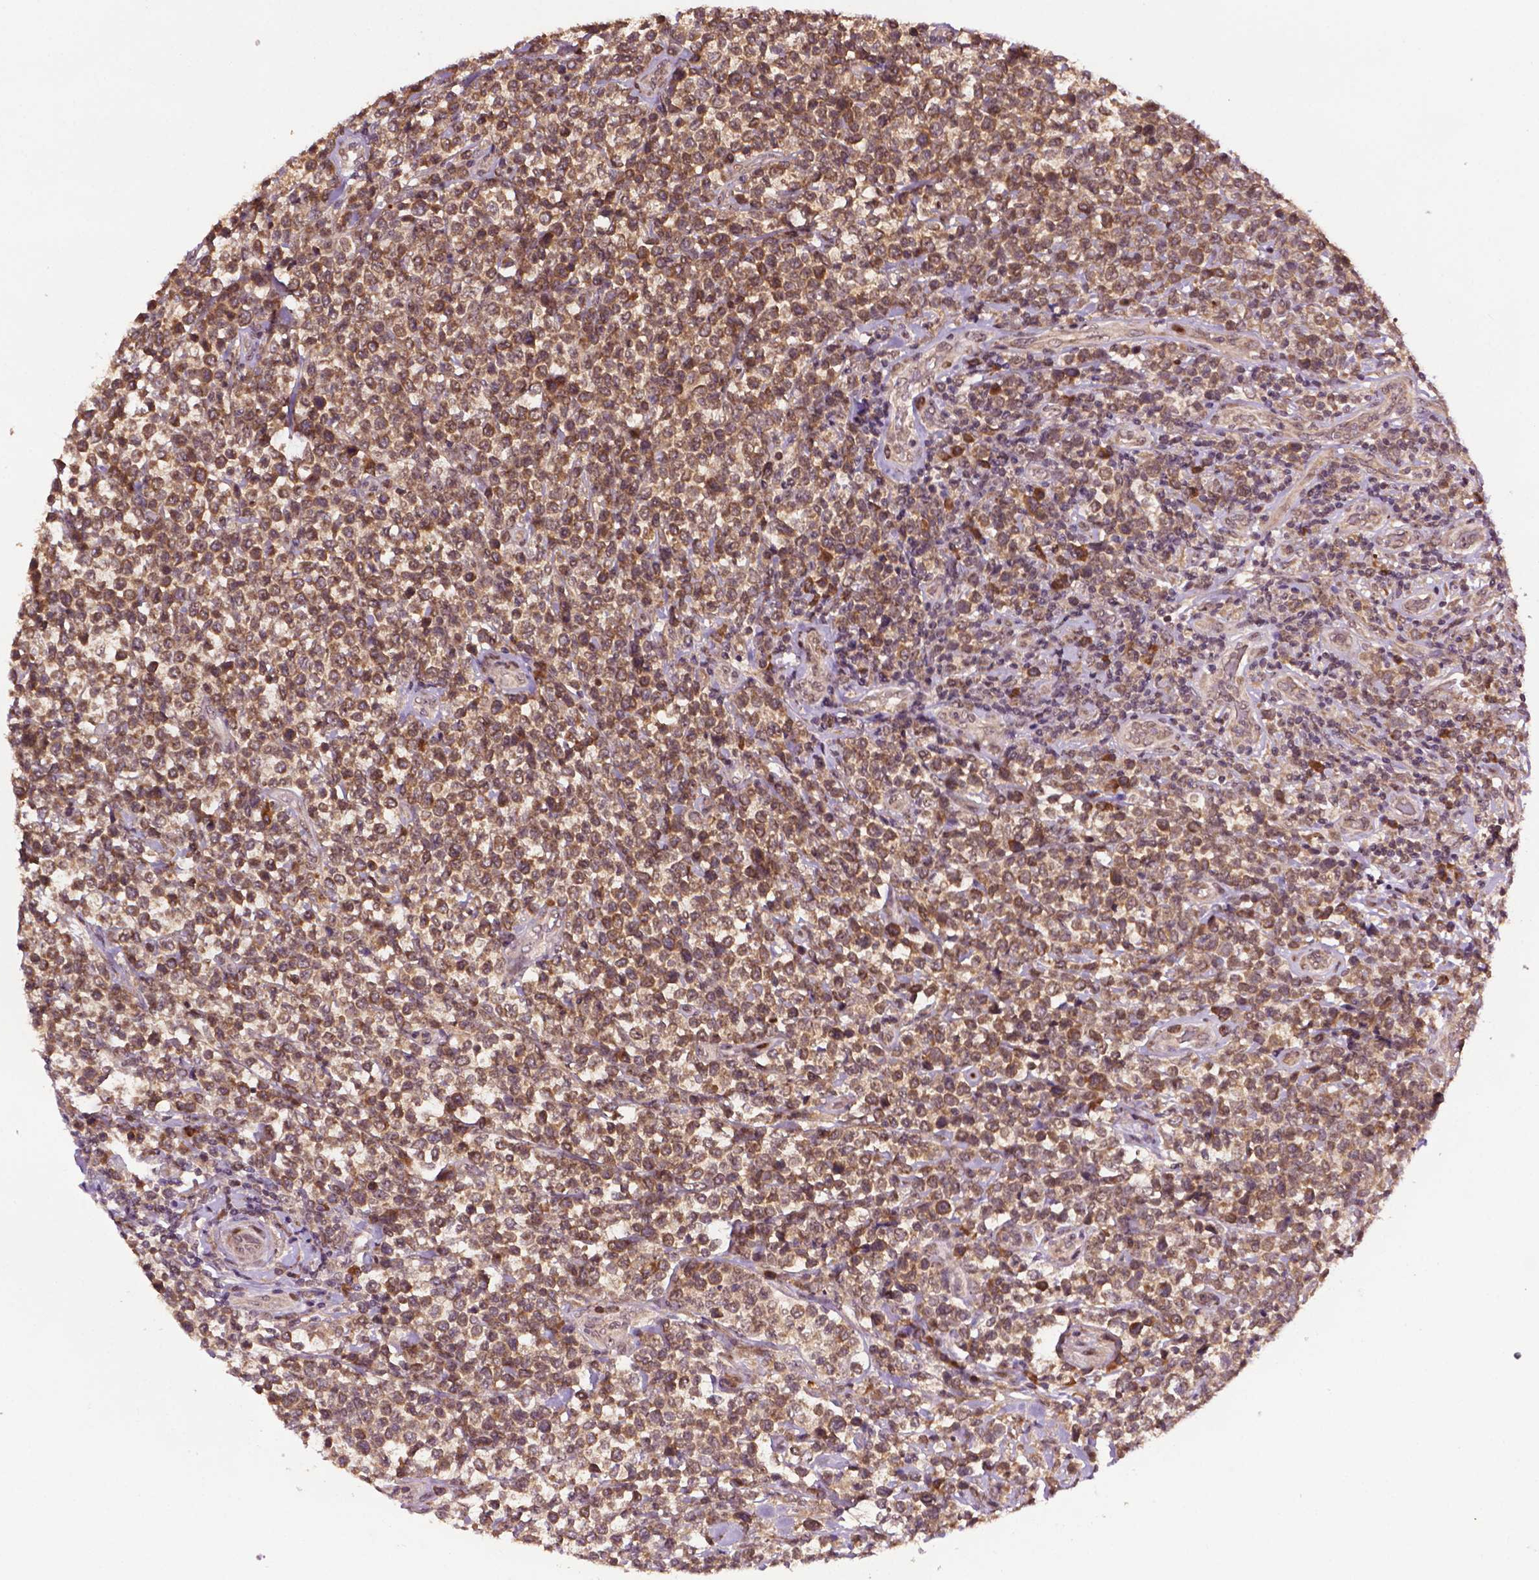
{"staining": {"intensity": "moderate", "quantity": ">75%", "location": "cytoplasmic/membranous,nuclear"}, "tissue": "lymphoma", "cell_type": "Tumor cells", "image_type": "cancer", "snomed": [{"axis": "morphology", "description": "Malignant lymphoma, non-Hodgkin's type, High grade"}, {"axis": "topography", "description": "Soft tissue"}], "caption": "High-grade malignant lymphoma, non-Hodgkin's type was stained to show a protein in brown. There is medium levels of moderate cytoplasmic/membranous and nuclear expression in approximately >75% of tumor cells. The staining was performed using DAB, with brown indicating positive protein expression. Nuclei are stained blue with hematoxylin.", "gene": "TMX2", "patient": {"sex": "female", "age": 56}}